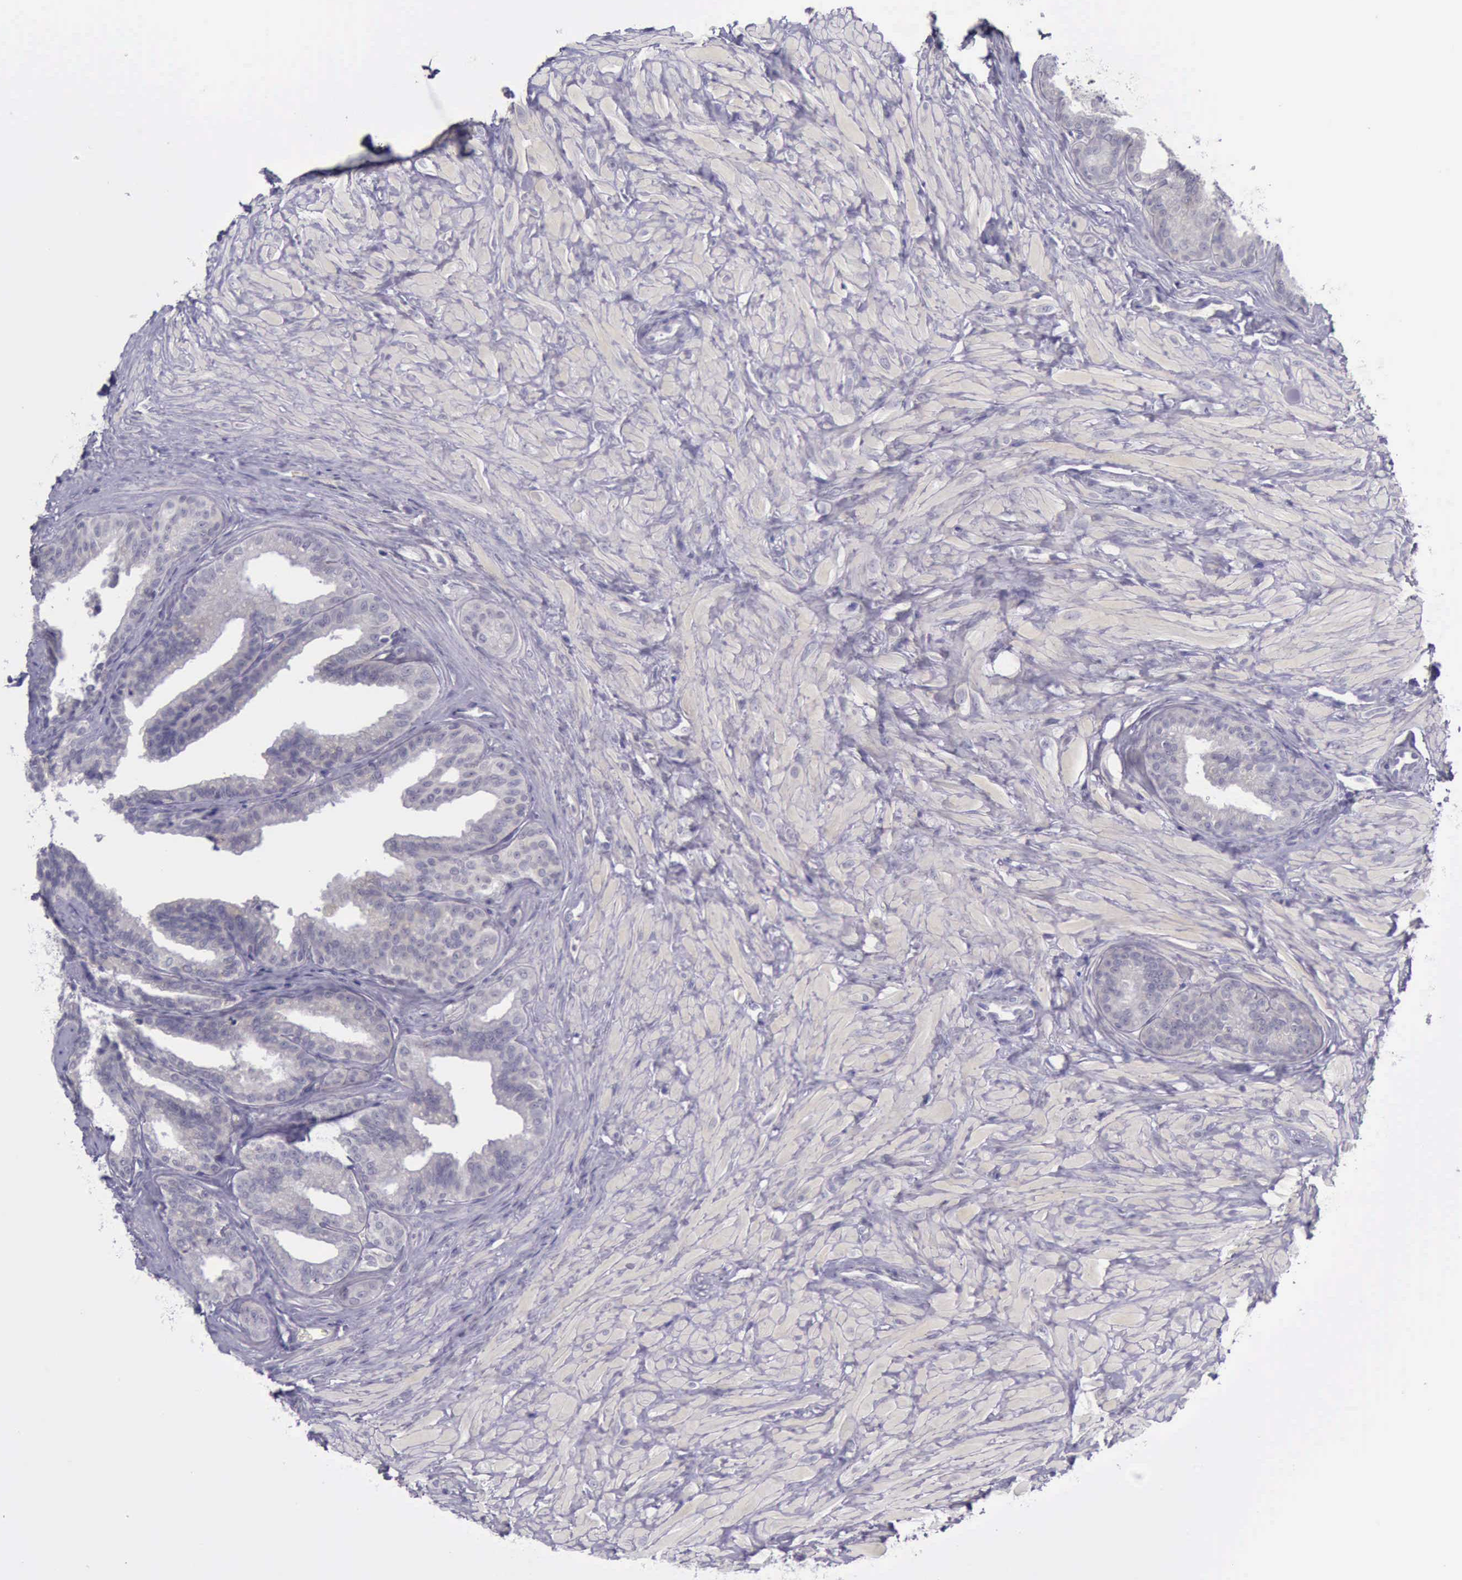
{"staining": {"intensity": "weak", "quantity": "25%-75%", "location": "cytoplasmic/membranous"}, "tissue": "seminal vesicle", "cell_type": "Glandular cells", "image_type": "normal", "snomed": [{"axis": "morphology", "description": "Normal tissue, NOS"}, {"axis": "topography", "description": "Seminal veicle"}], "caption": "IHC micrograph of normal seminal vesicle stained for a protein (brown), which shows low levels of weak cytoplasmic/membranous positivity in approximately 25%-75% of glandular cells.", "gene": "ARNT2", "patient": {"sex": "male", "age": 26}}